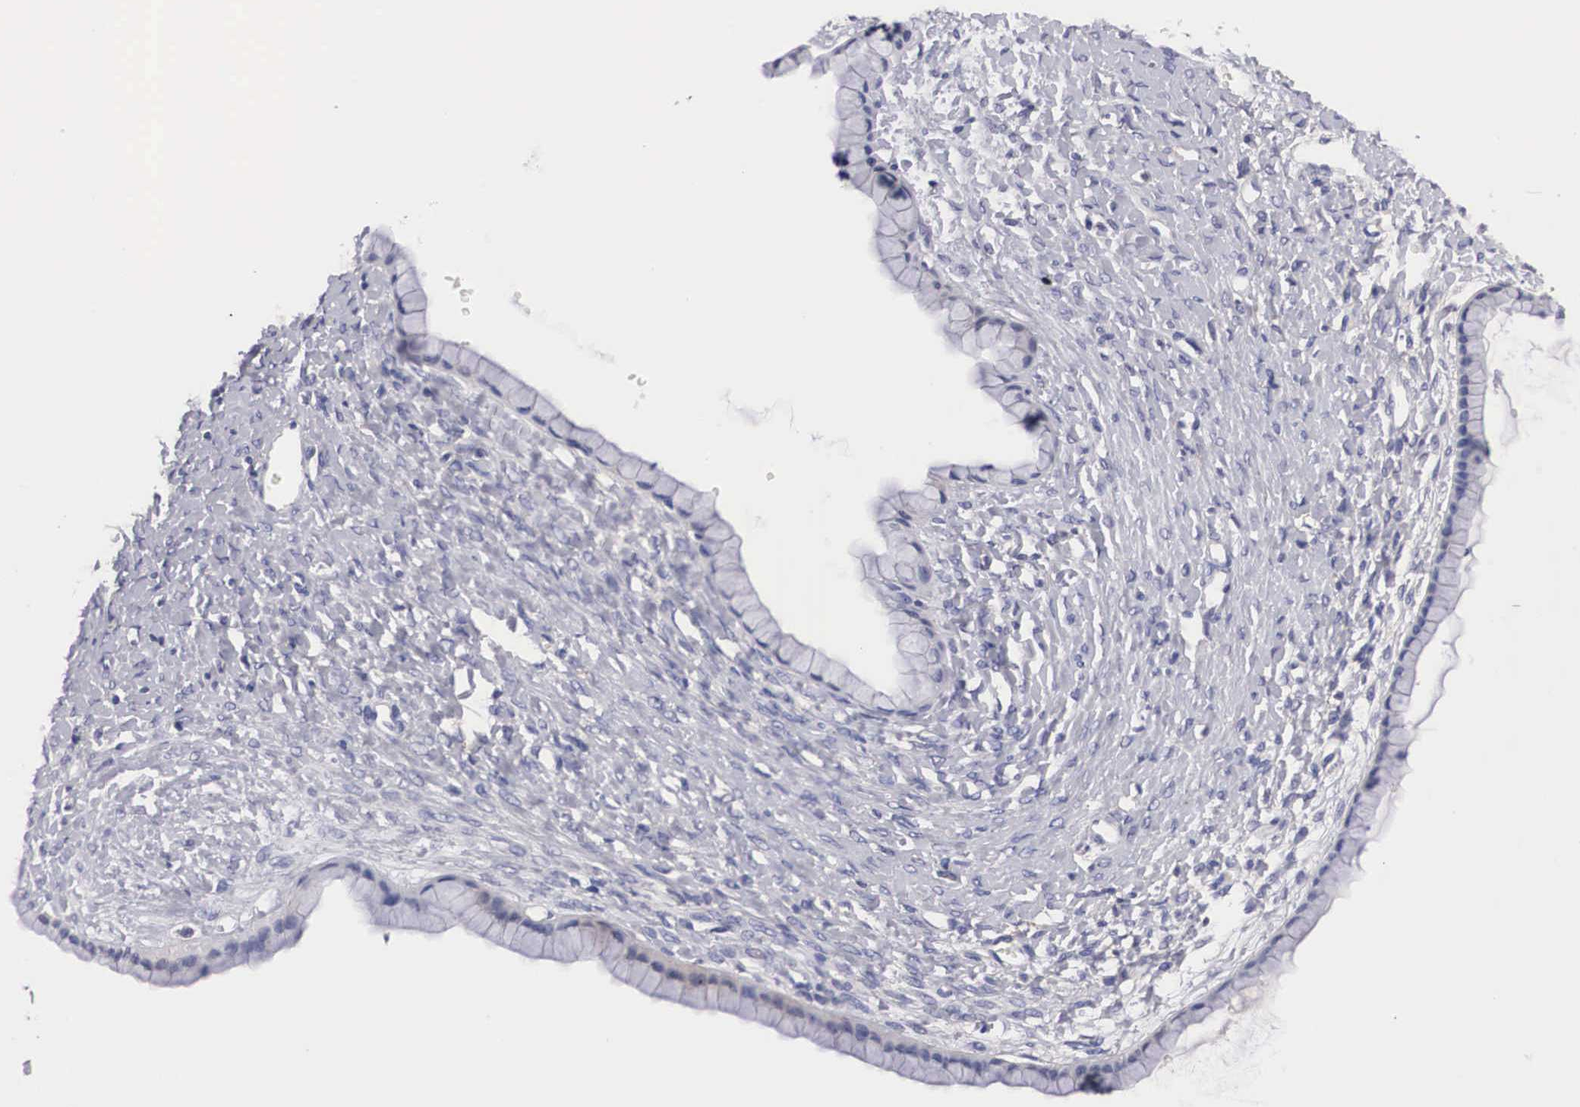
{"staining": {"intensity": "weak", "quantity": "<25%", "location": "cytoplasmic/membranous"}, "tissue": "ovarian cancer", "cell_type": "Tumor cells", "image_type": "cancer", "snomed": [{"axis": "morphology", "description": "Cystadenocarcinoma, mucinous, NOS"}, {"axis": "topography", "description": "Ovary"}], "caption": "This micrograph is of mucinous cystadenocarcinoma (ovarian) stained with immunohistochemistry to label a protein in brown with the nuclei are counter-stained blue. There is no expression in tumor cells.", "gene": "ABHD4", "patient": {"sex": "female", "age": 25}}